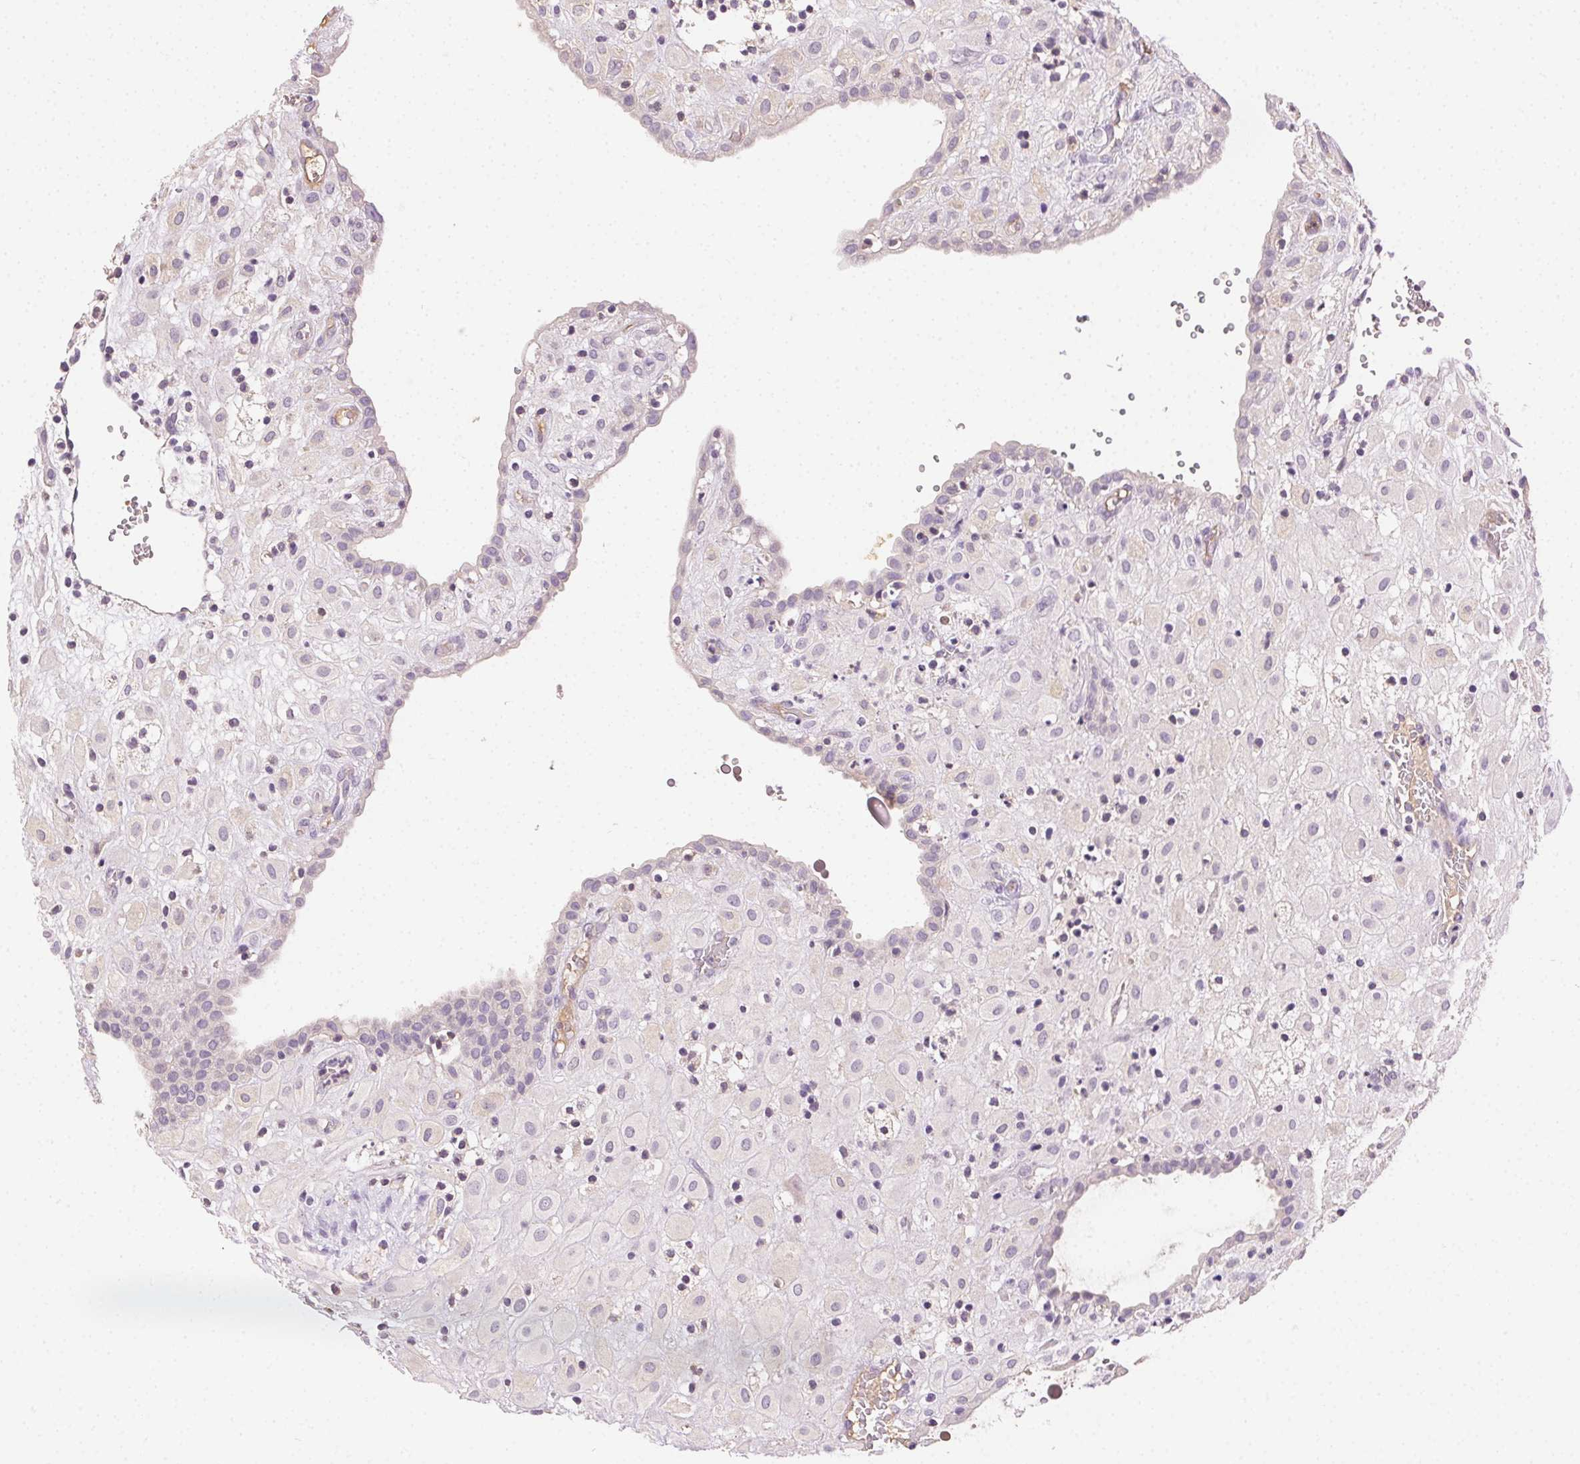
{"staining": {"intensity": "negative", "quantity": "none", "location": "none"}, "tissue": "placenta", "cell_type": "Decidual cells", "image_type": "normal", "snomed": [{"axis": "morphology", "description": "Normal tissue, NOS"}, {"axis": "topography", "description": "Placenta"}], "caption": "Protein analysis of unremarkable placenta shows no significant staining in decidual cells.", "gene": "BPIFB2", "patient": {"sex": "female", "age": 24}}